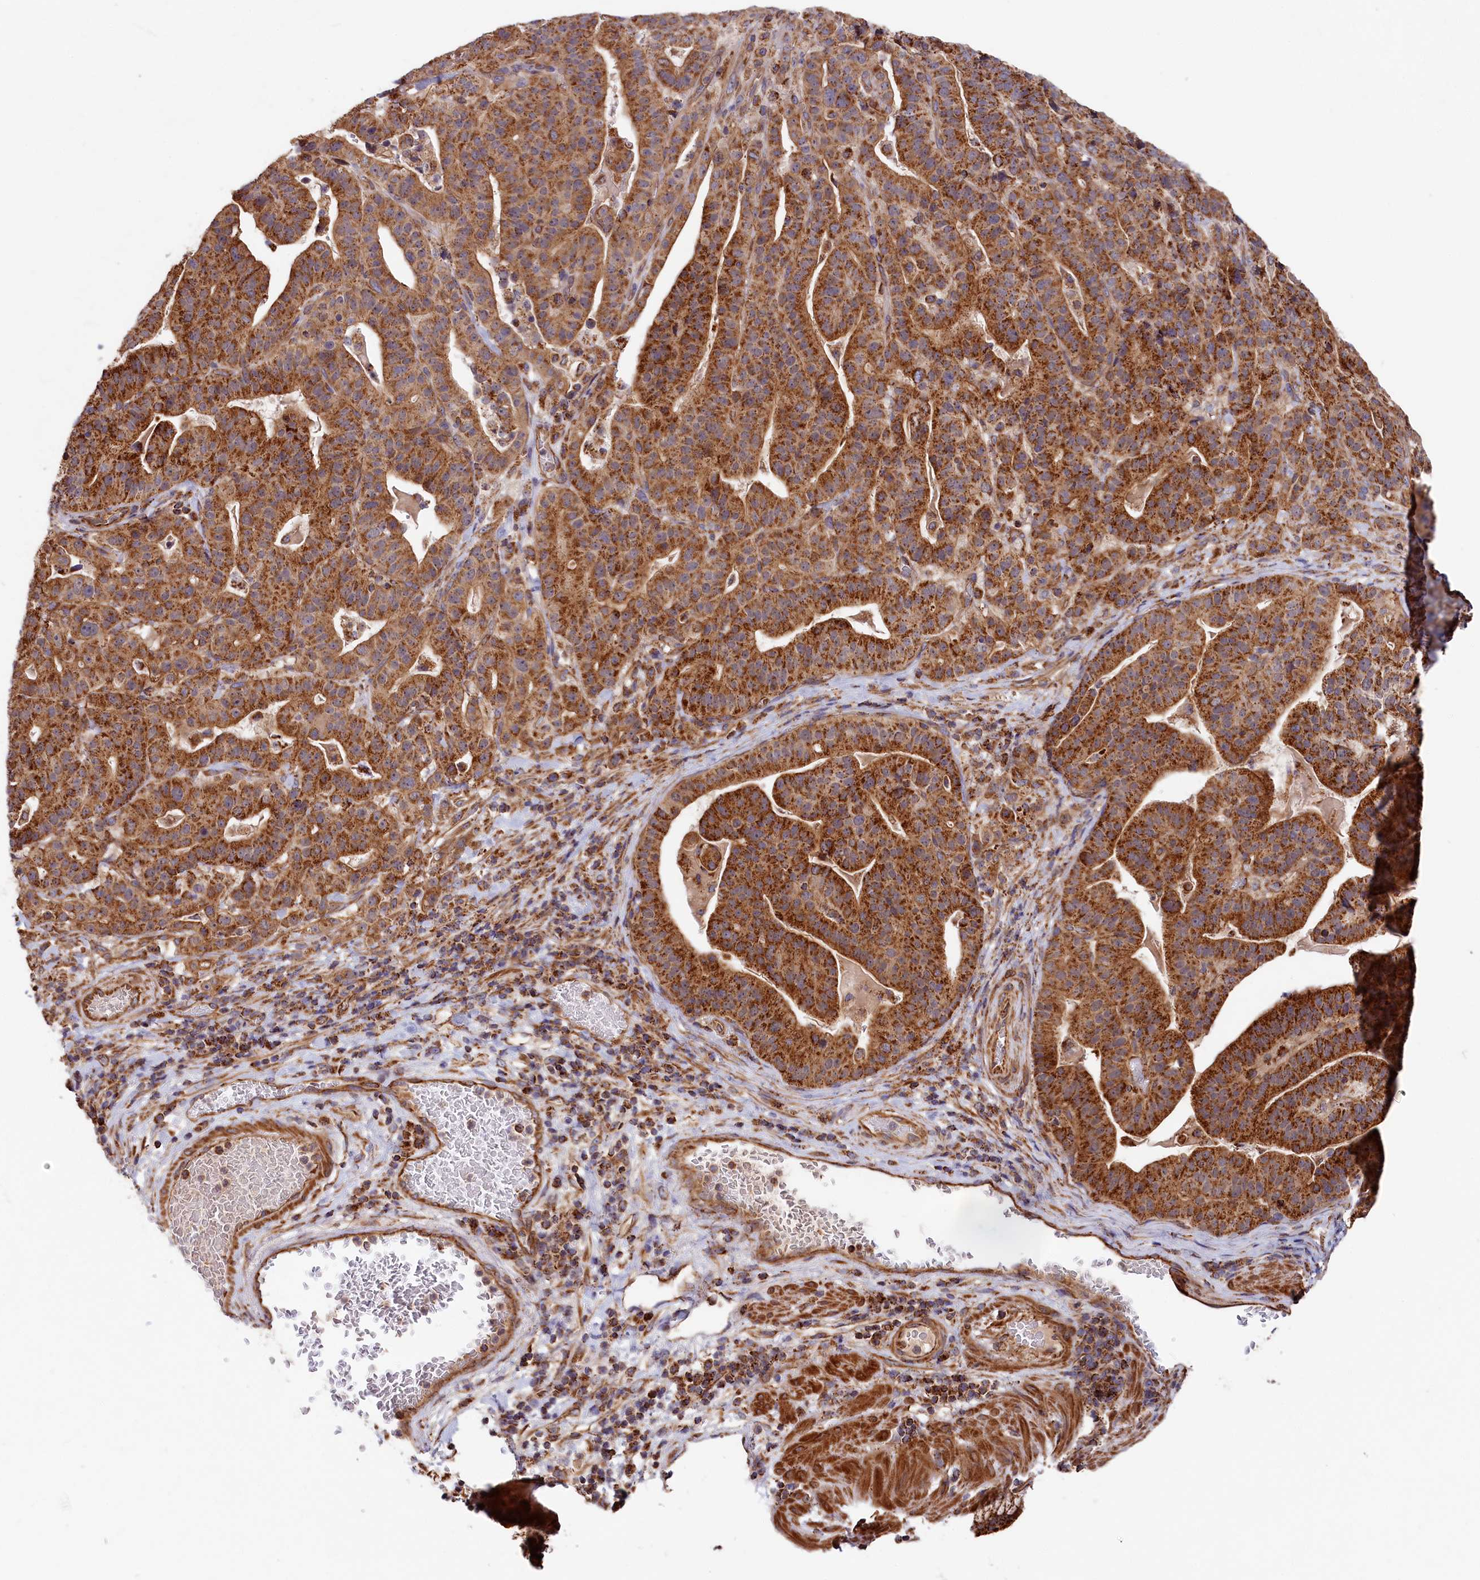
{"staining": {"intensity": "strong", "quantity": ">75%", "location": "cytoplasmic/membranous"}, "tissue": "stomach cancer", "cell_type": "Tumor cells", "image_type": "cancer", "snomed": [{"axis": "morphology", "description": "Adenocarcinoma, NOS"}, {"axis": "topography", "description": "Stomach"}], "caption": "A brown stain shows strong cytoplasmic/membranous expression of a protein in stomach adenocarcinoma tumor cells. (Brightfield microscopy of DAB IHC at high magnification).", "gene": "MACROD1", "patient": {"sex": "male", "age": 48}}